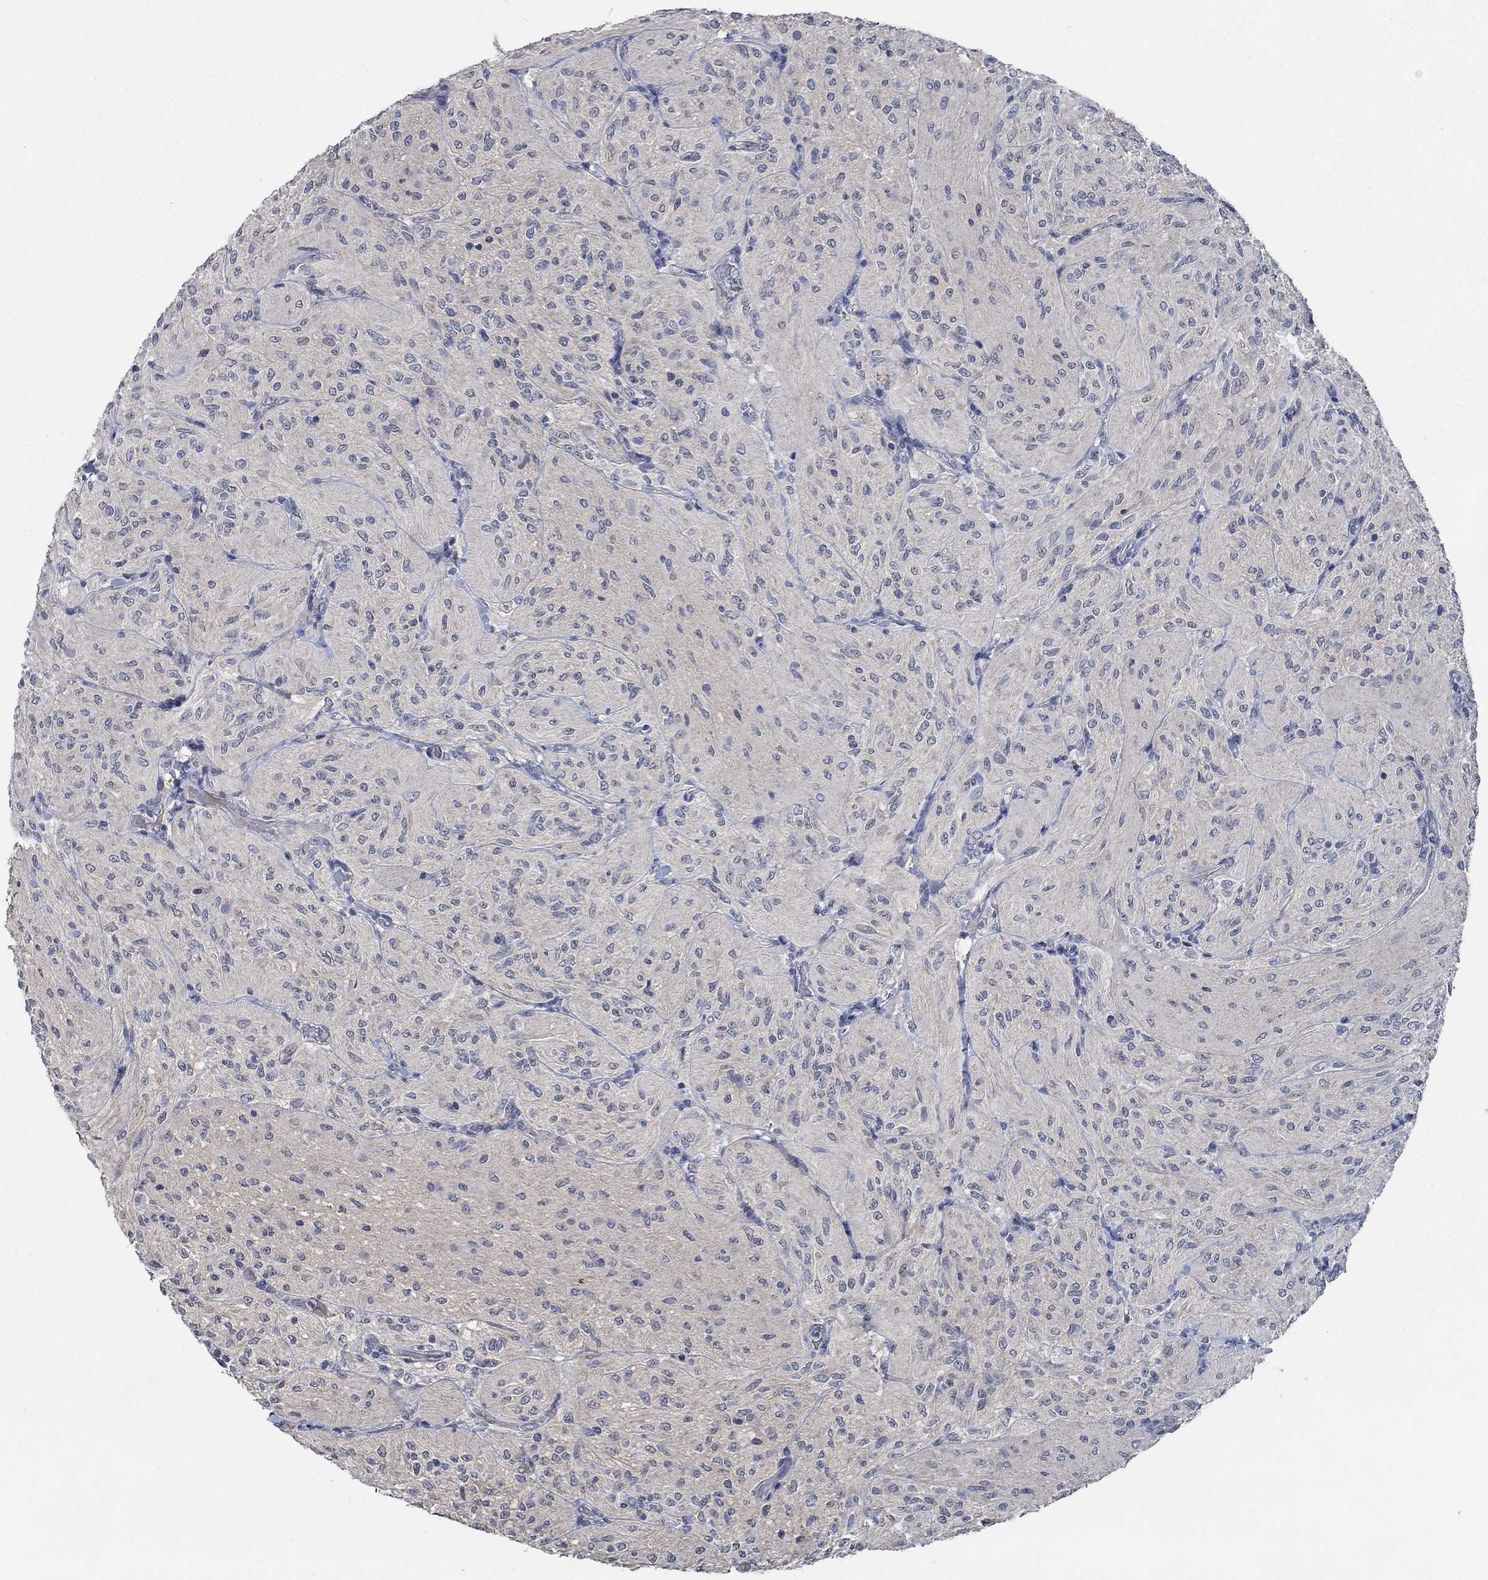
{"staining": {"intensity": "negative", "quantity": "none", "location": "none"}, "tissue": "glioma", "cell_type": "Tumor cells", "image_type": "cancer", "snomed": [{"axis": "morphology", "description": "Glioma, malignant, Low grade"}, {"axis": "topography", "description": "Brain"}], "caption": "There is no significant expression in tumor cells of malignant glioma (low-grade). (DAB (3,3'-diaminobenzidine) immunohistochemistry, high magnification).", "gene": "OBSCN", "patient": {"sex": "male", "age": 3}}